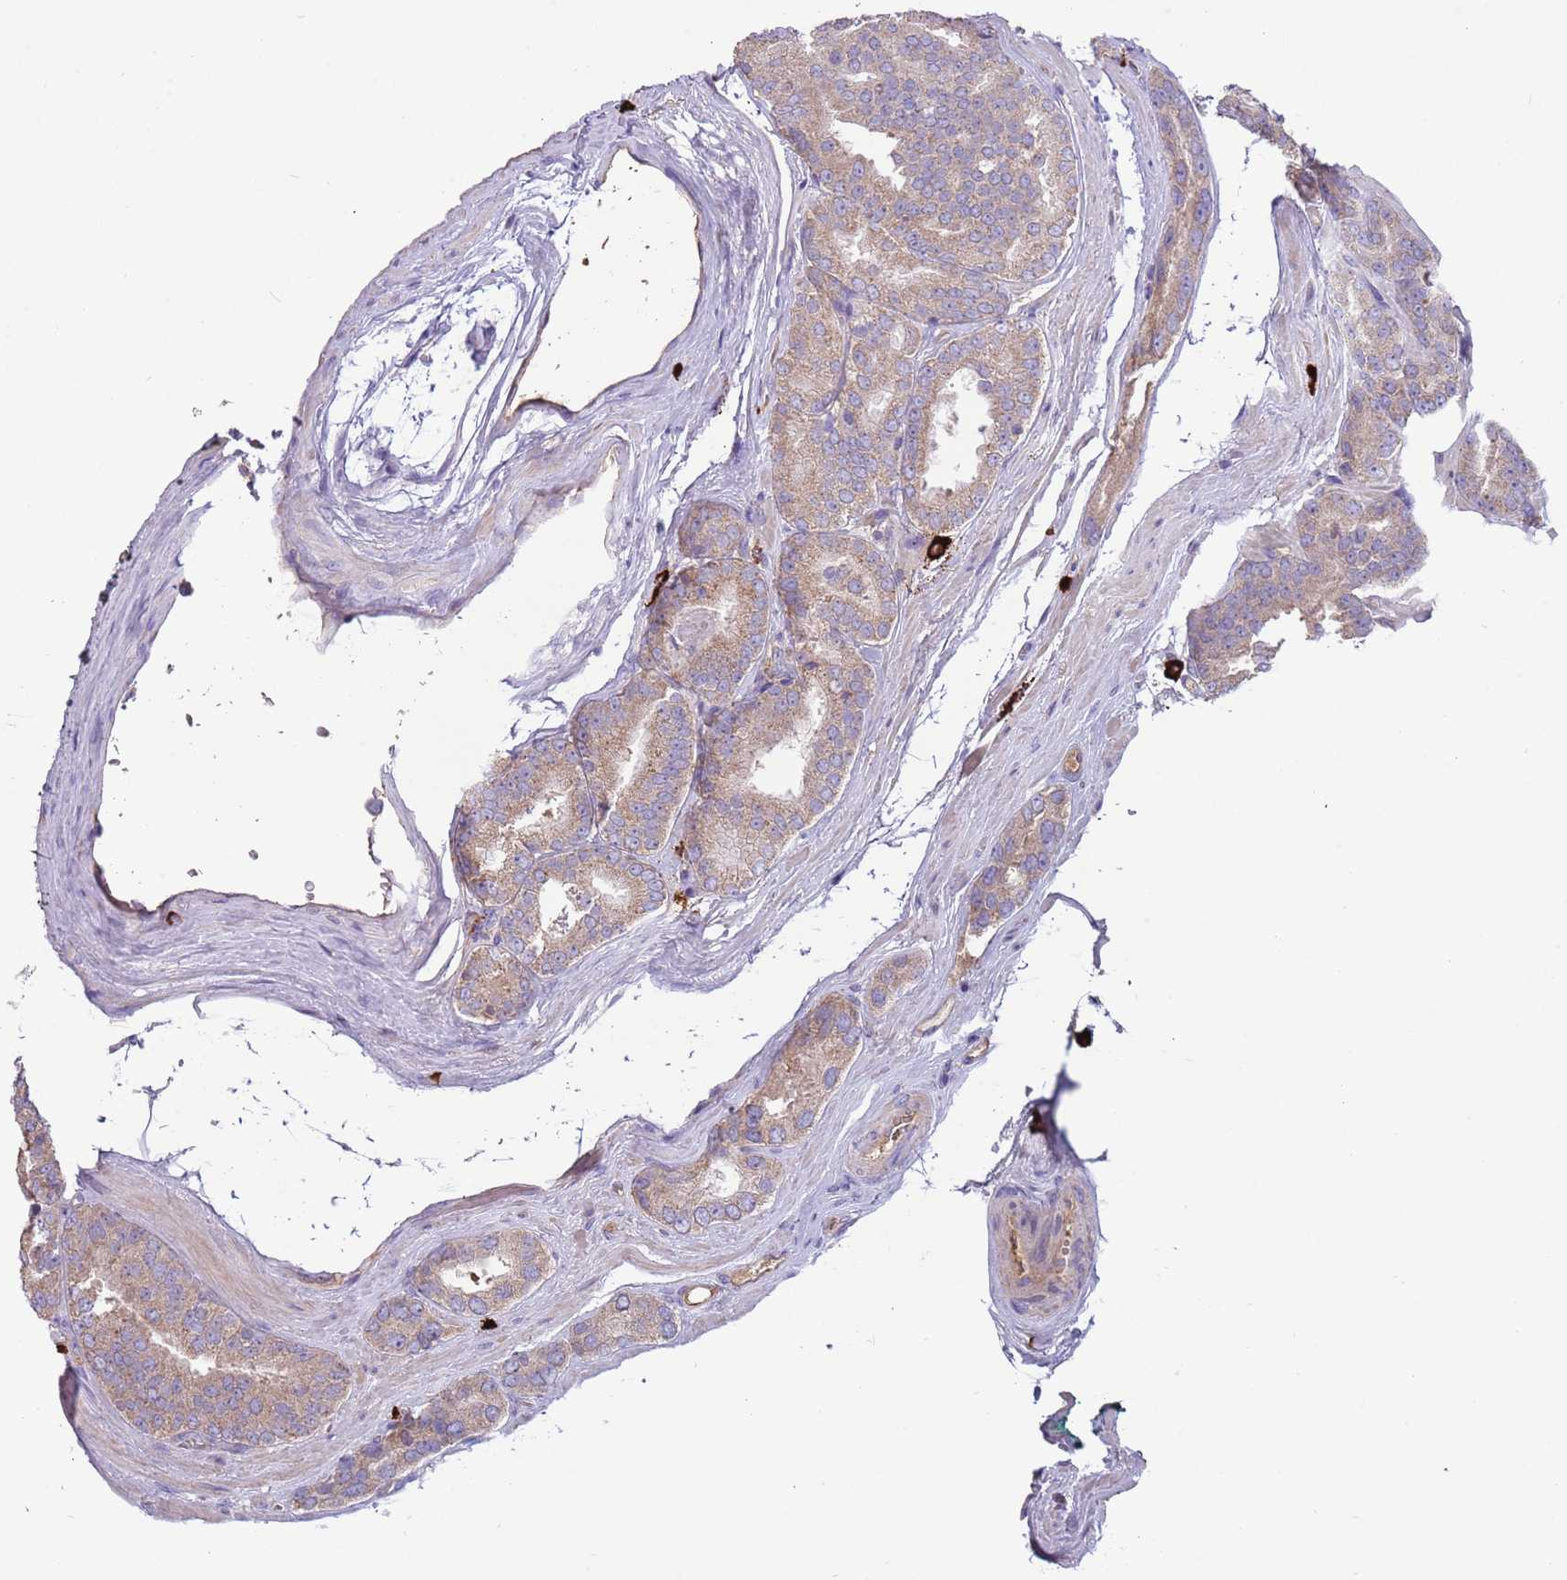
{"staining": {"intensity": "weak", "quantity": ">75%", "location": "cytoplasmic/membranous"}, "tissue": "prostate cancer", "cell_type": "Tumor cells", "image_type": "cancer", "snomed": [{"axis": "morphology", "description": "Adenocarcinoma, High grade"}, {"axis": "topography", "description": "Prostate"}], "caption": "Weak cytoplasmic/membranous expression for a protein is seen in approximately >75% of tumor cells of prostate cancer using immunohistochemistry.", "gene": "TRMO", "patient": {"sex": "male", "age": 72}}